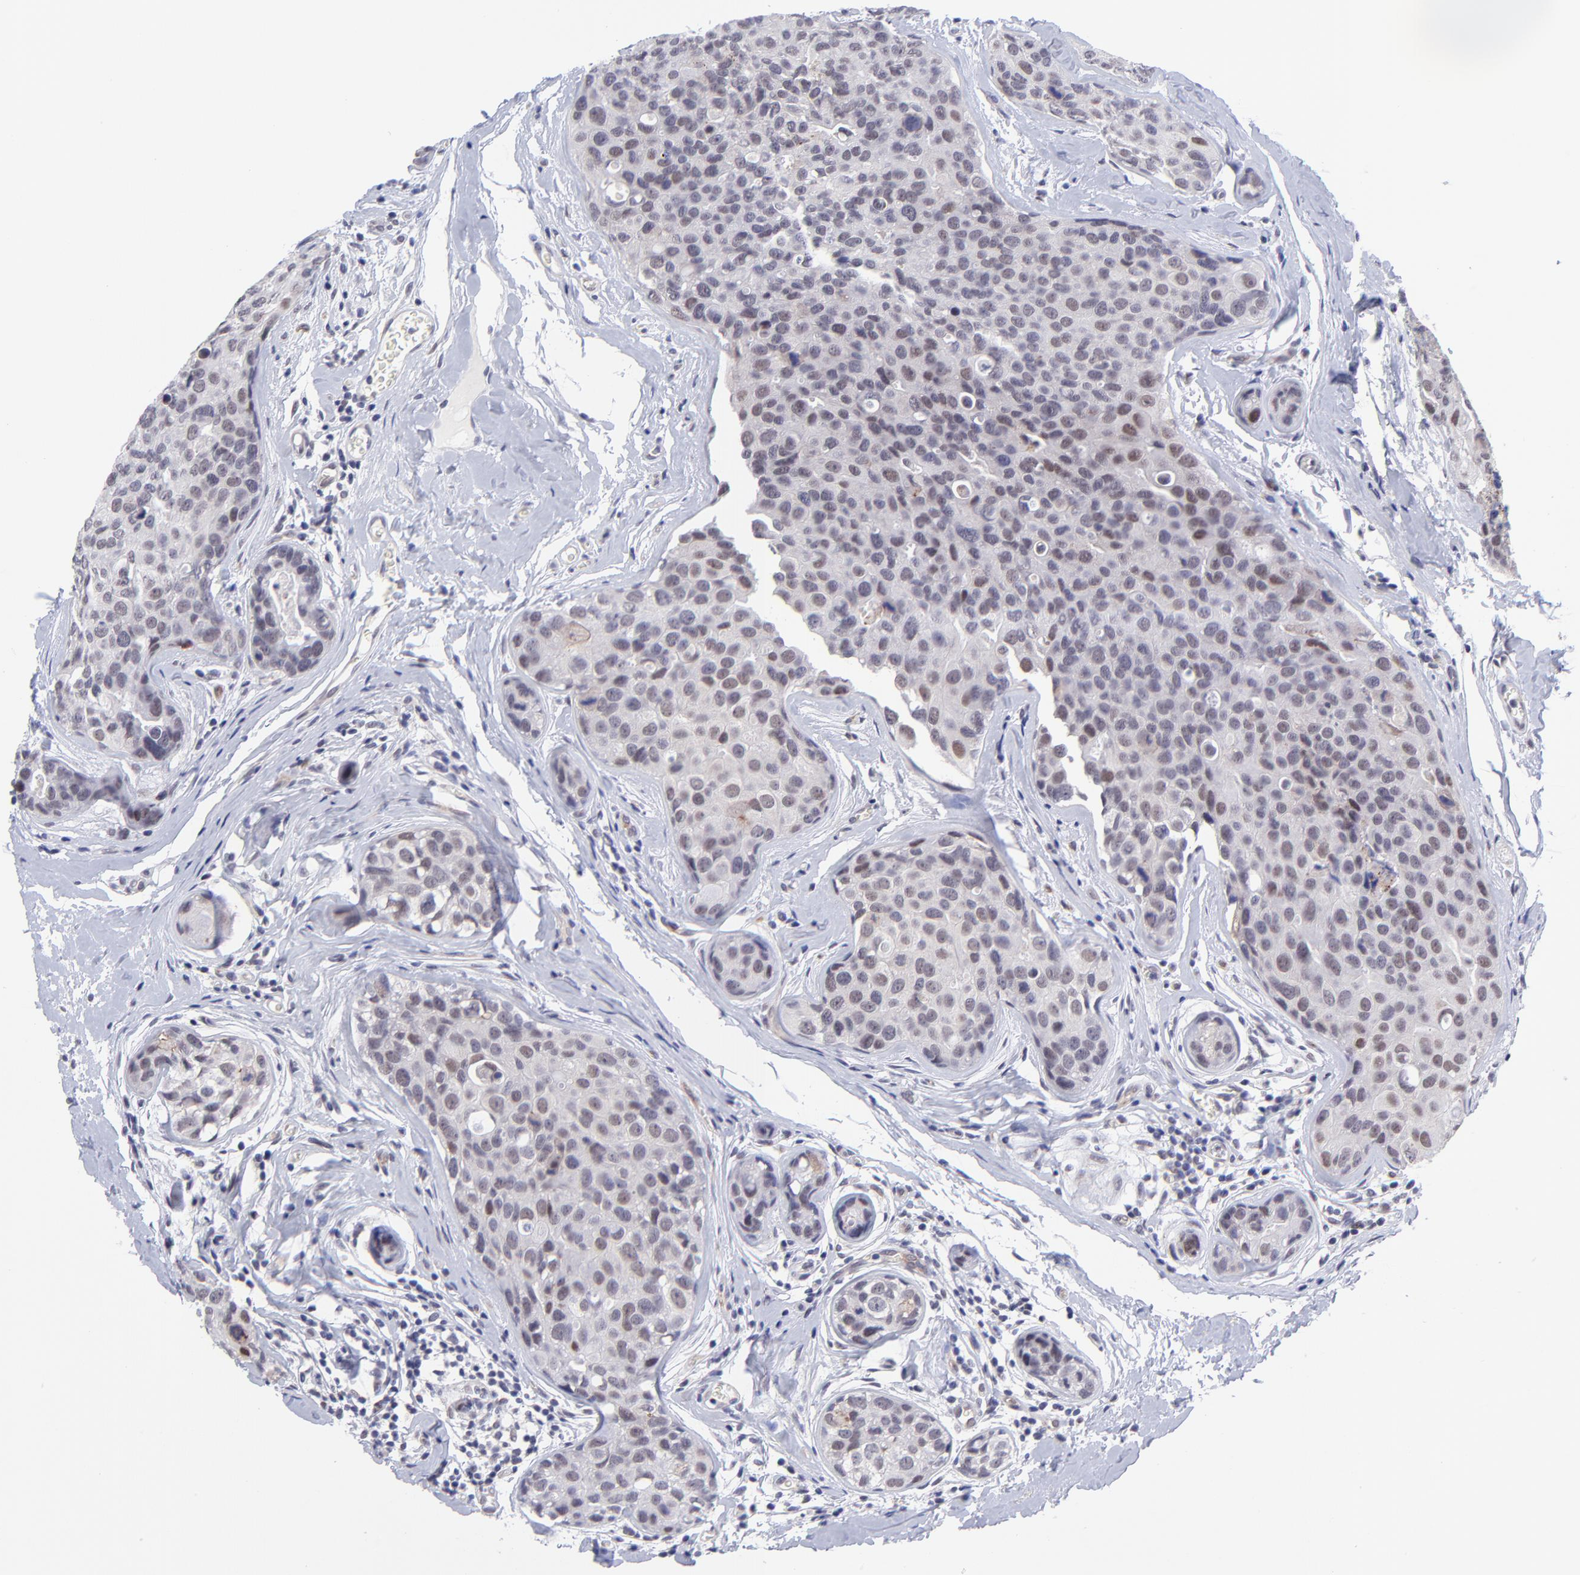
{"staining": {"intensity": "weak", "quantity": "25%-75%", "location": "nuclear"}, "tissue": "breast cancer", "cell_type": "Tumor cells", "image_type": "cancer", "snomed": [{"axis": "morphology", "description": "Duct carcinoma"}, {"axis": "topography", "description": "Breast"}], "caption": "Weak nuclear staining for a protein is present in approximately 25%-75% of tumor cells of breast cancer using immunohistochemistry.", "gene": "SOX6", "patient": {"sex": "female", "age": 91}}